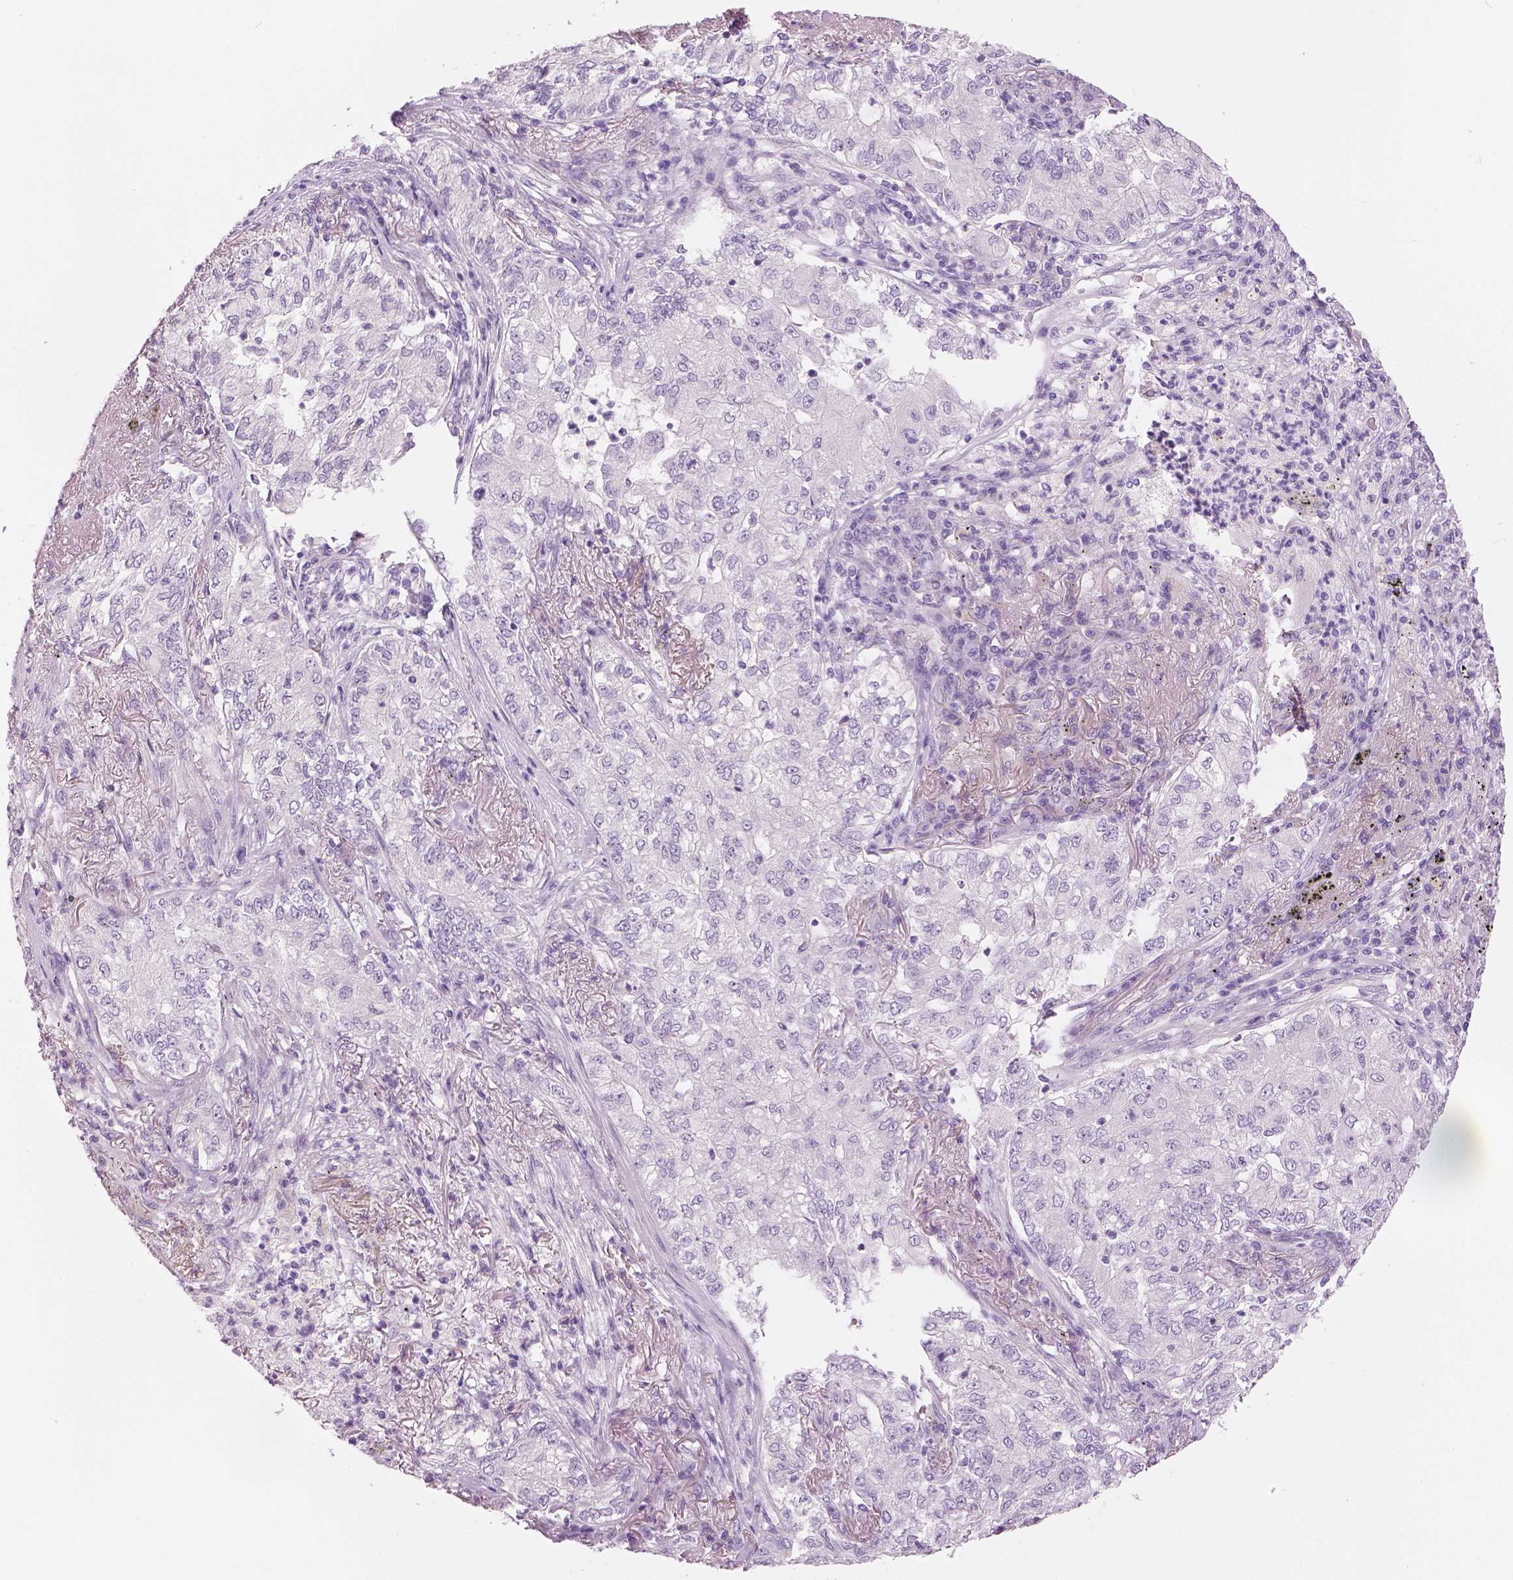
{"staining": {"intensity": "negative", "quantity": "none", "location": "none"}, "tissue": "lung cancer", "cell_type": "Tumor cells", "image_type": "cancer", "snomed": [{"axis": "morphology", "description": "Adenocarcinoma, NOS"}, {"axis": "topography", "description": "Lung"}], "caption": "High magnification brightfield microscopy of lung cancer (adenocarcinoma) stained with DAB (brown) and counterstained with hematoxylin (blue): tumor cells show no significant expression.", "gene": "SLC24A1", "patient": {"sex": "female", "age": 73}}